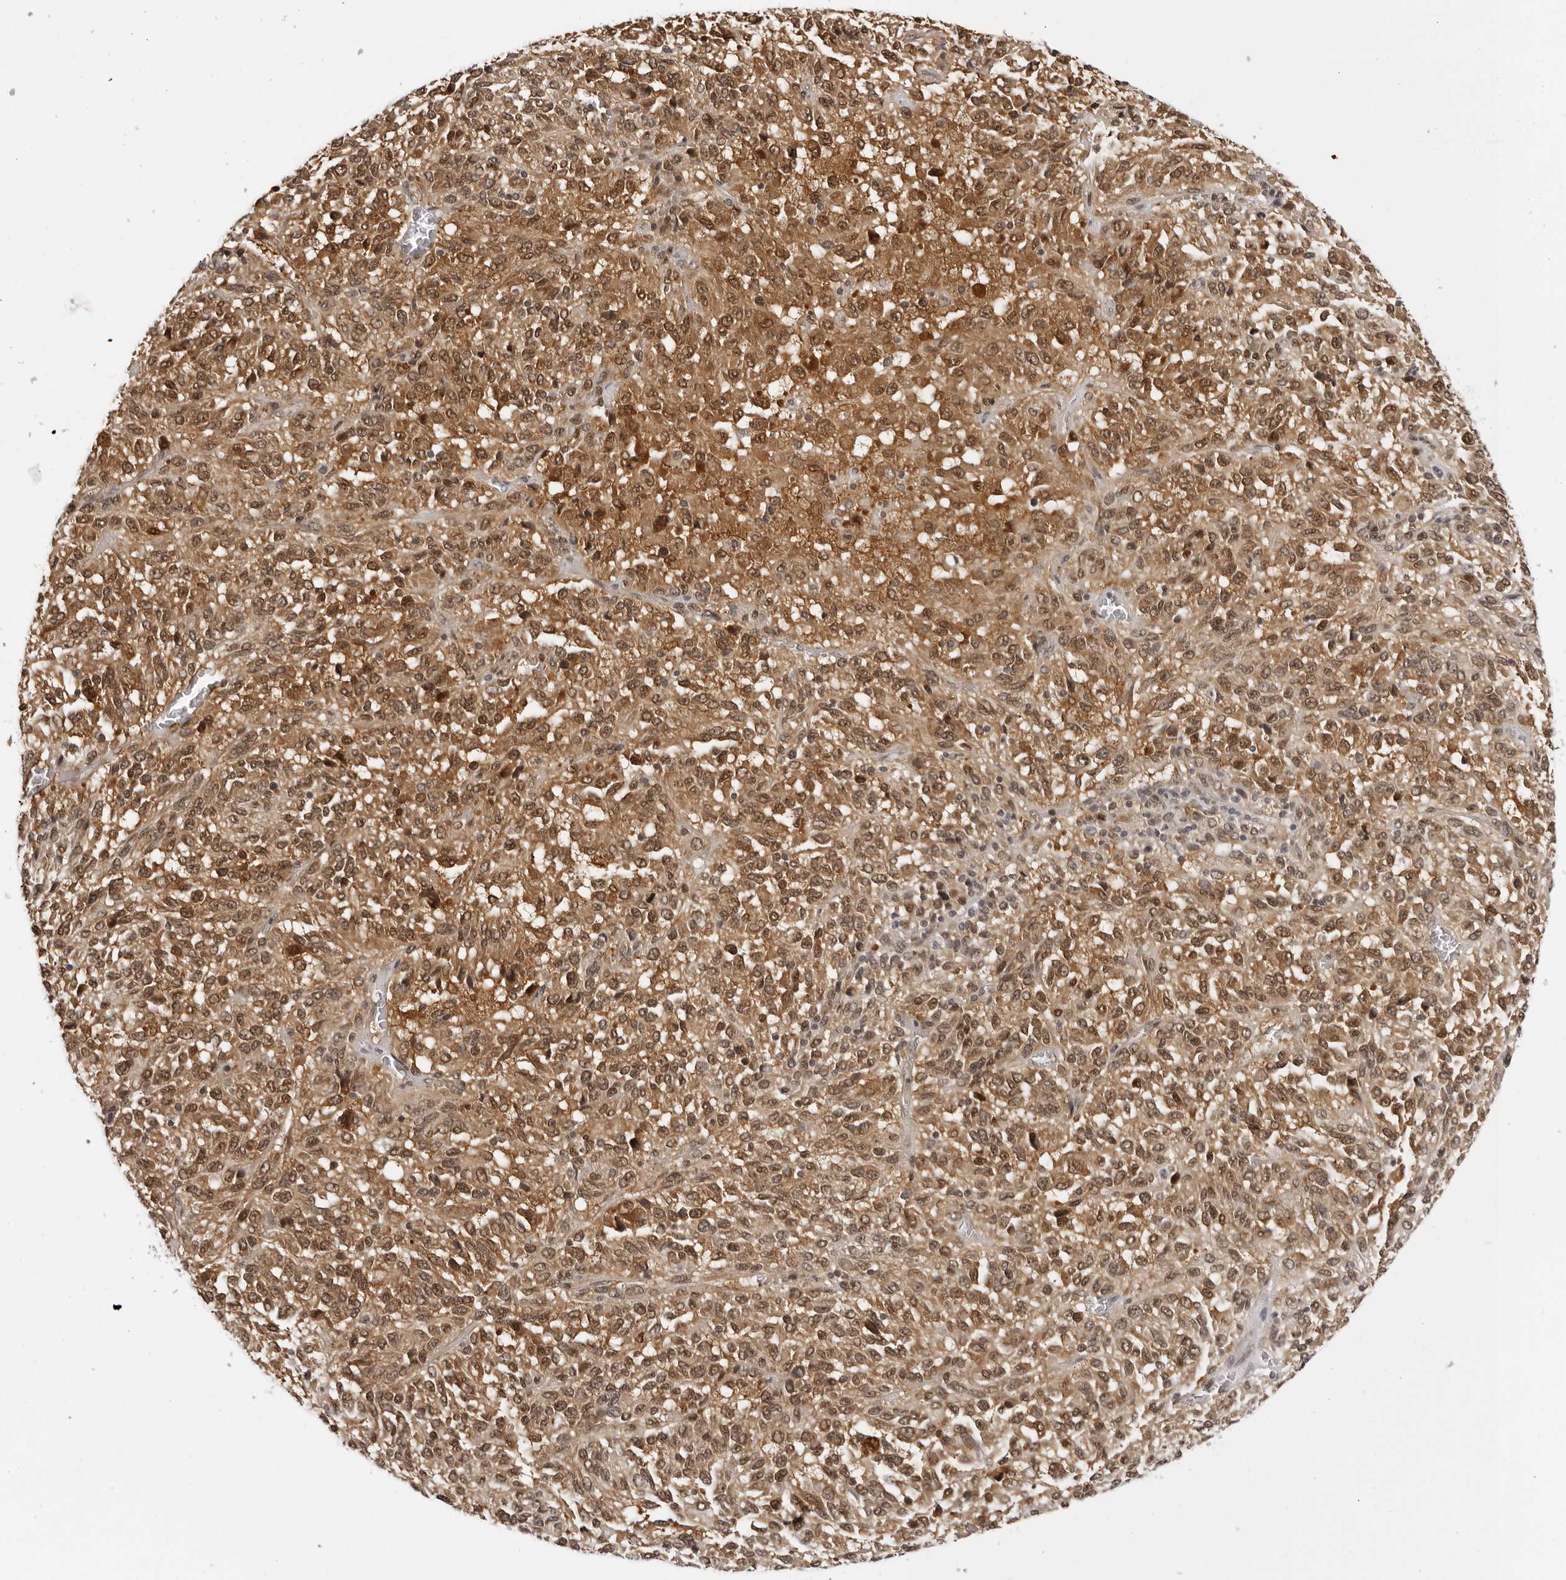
{"staining": {"intensity": "moderate", "quantity": ">75%", "location": "cytoplasmic/membranous,nuclear"}, "tissue": "melanoma", "cell_type": "Tumor cells", "image_type": "cancer", "snomed": [{"axis": "morphology", "description": "Malignant melanoma, Metastatic site"}, {"axis": "topography", "description": "Lung"}], "caption": "Protein staining shows moderate cytoplasmic/membranous and nuclear positivity in about >75% of tumor cells in malignant melanoma (metastatic site). (DAB (3,3'-diaminobenzidine) = brown stain, brightfield microscopy at high magnification).", "gene": "WDR77", "patient": {"sex": "male", "age": 64}}